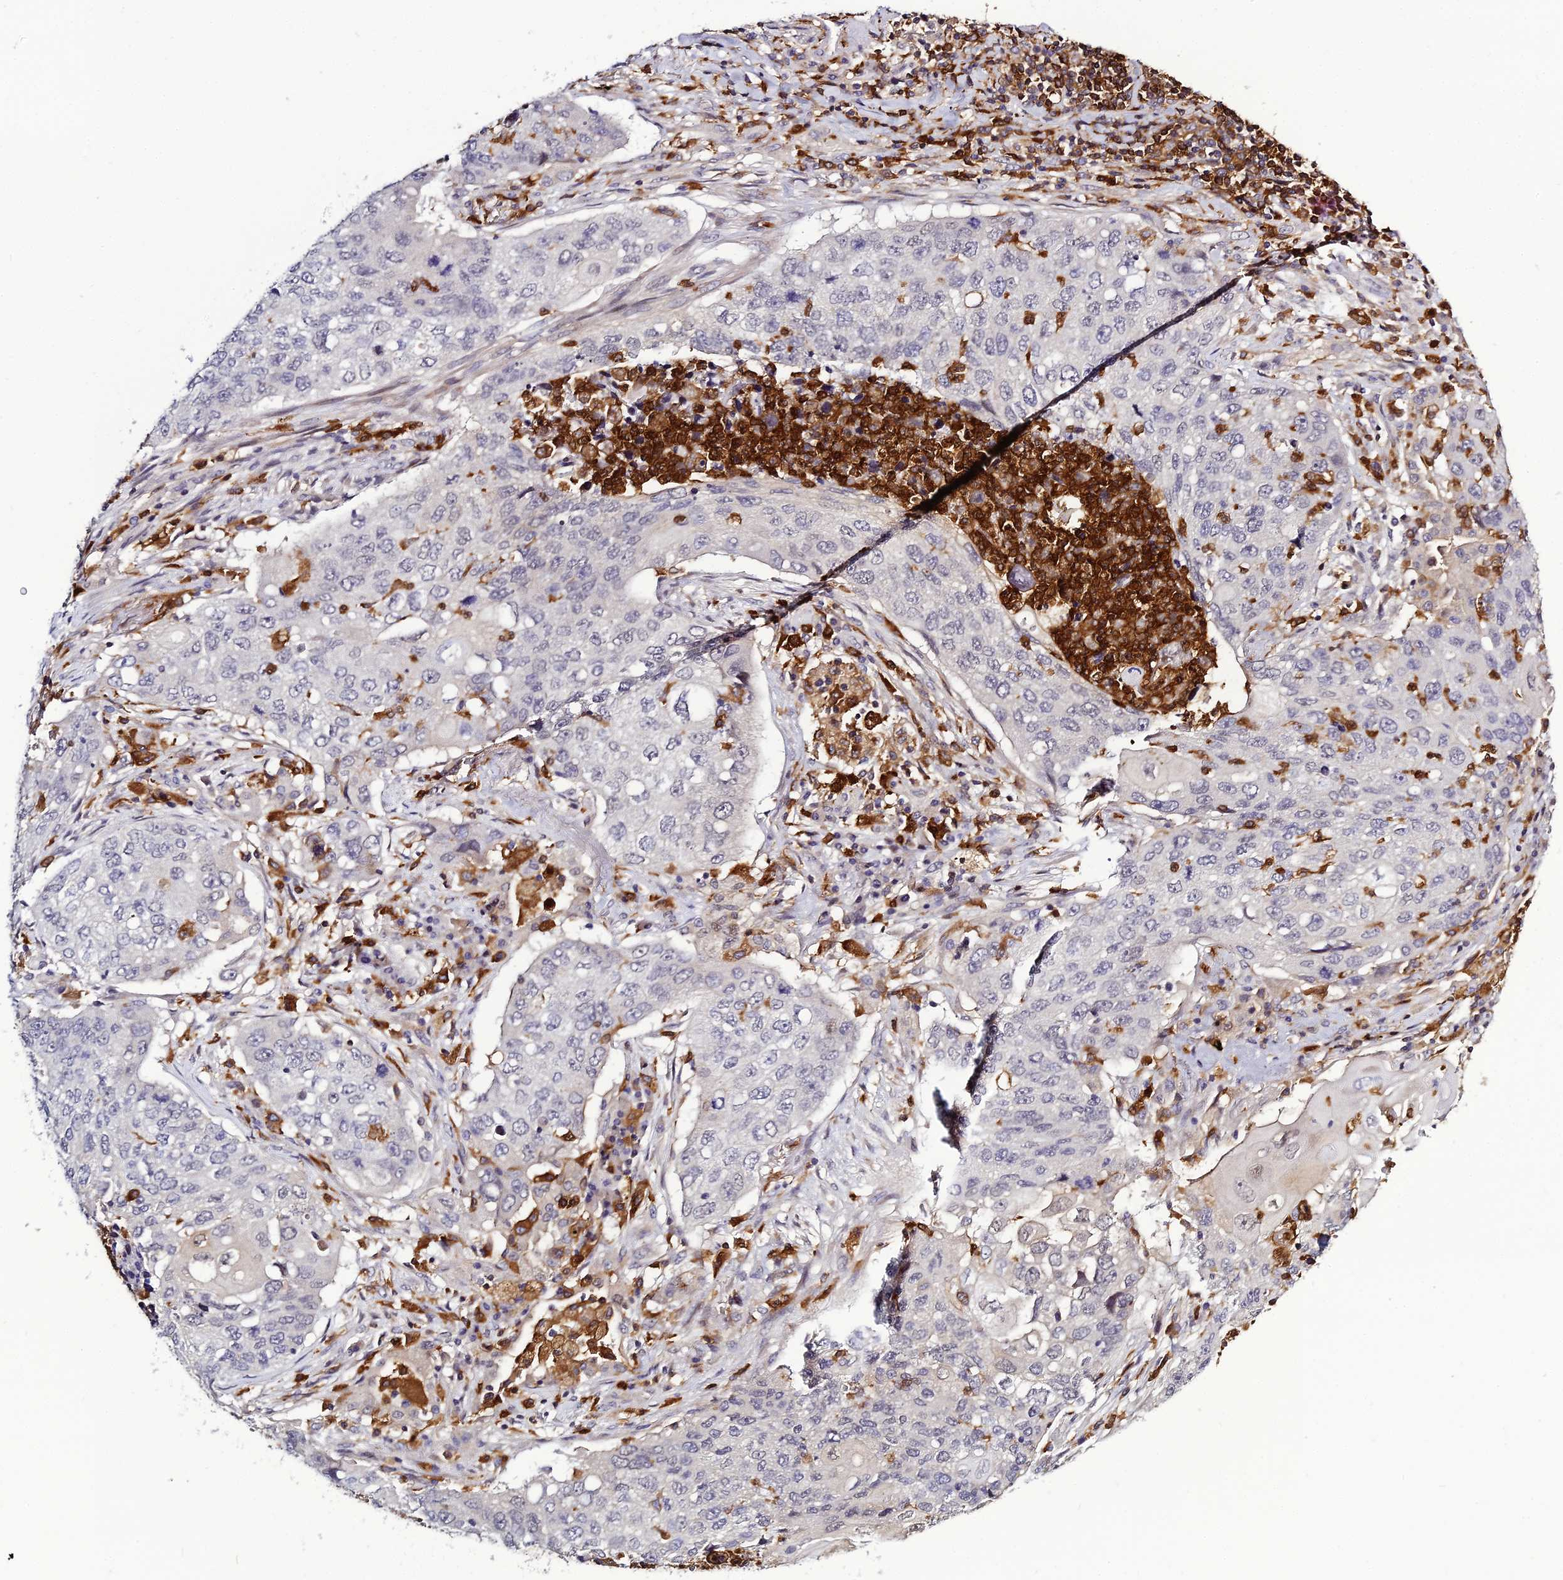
{"staining": {"intensity": "negative", "quantity": "none", "location": "none"}, "tissue": "lung cancer", "cell_type": "Tumor cells", "image_type": "cancer", "snomed": [{"axis": "morphology", "description": "Squamous cell carcinoma, NOS"}, {"axis": "topography", "description": "Lung"}], "caption": "Human lung cancer stained for a protein using immunohistochemistry shows no expression in tumor cells.", "gene": "IL4I1", "patient": {"sex": "female", "age": 63}}